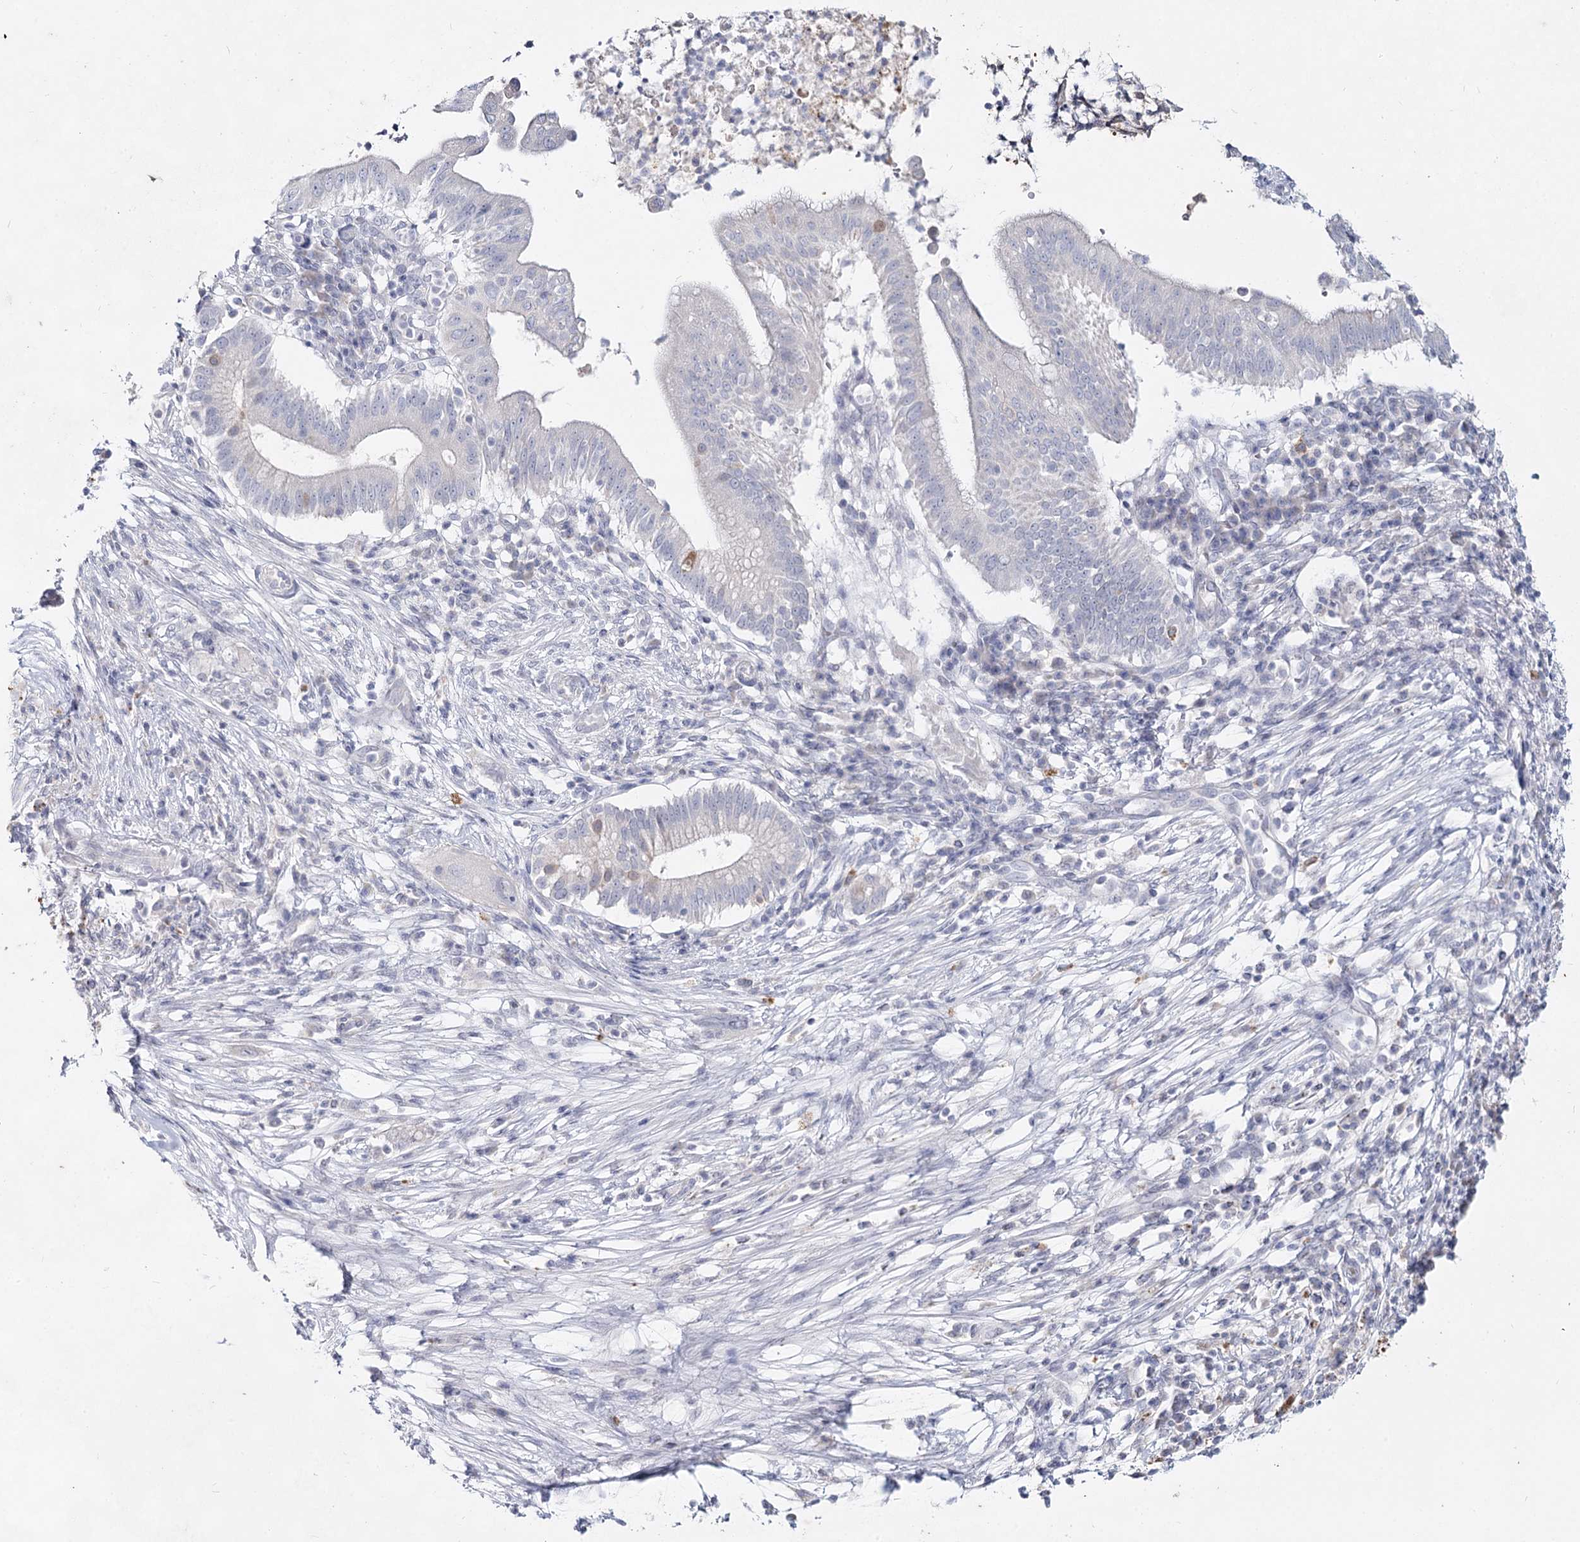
{"staining": {"intensity": "negative", "quantity": "none", "location": "none"}, "tissue": "pancreatic cancer", "cell_type": "Tumor cells", "image_type": "cancer", "snomed": [{"axis": "morphology", "description": "Adenocarcinoma, NOS"}, {"axis": "topography", "description": "Pancreas"}], "caption": "IHC of pancreatic cancer (adenocarcinoma) demonstrates no positivity in tumor cells.", "gene": "CCDC73", "patient": {"sex": "male", "age": 68}}